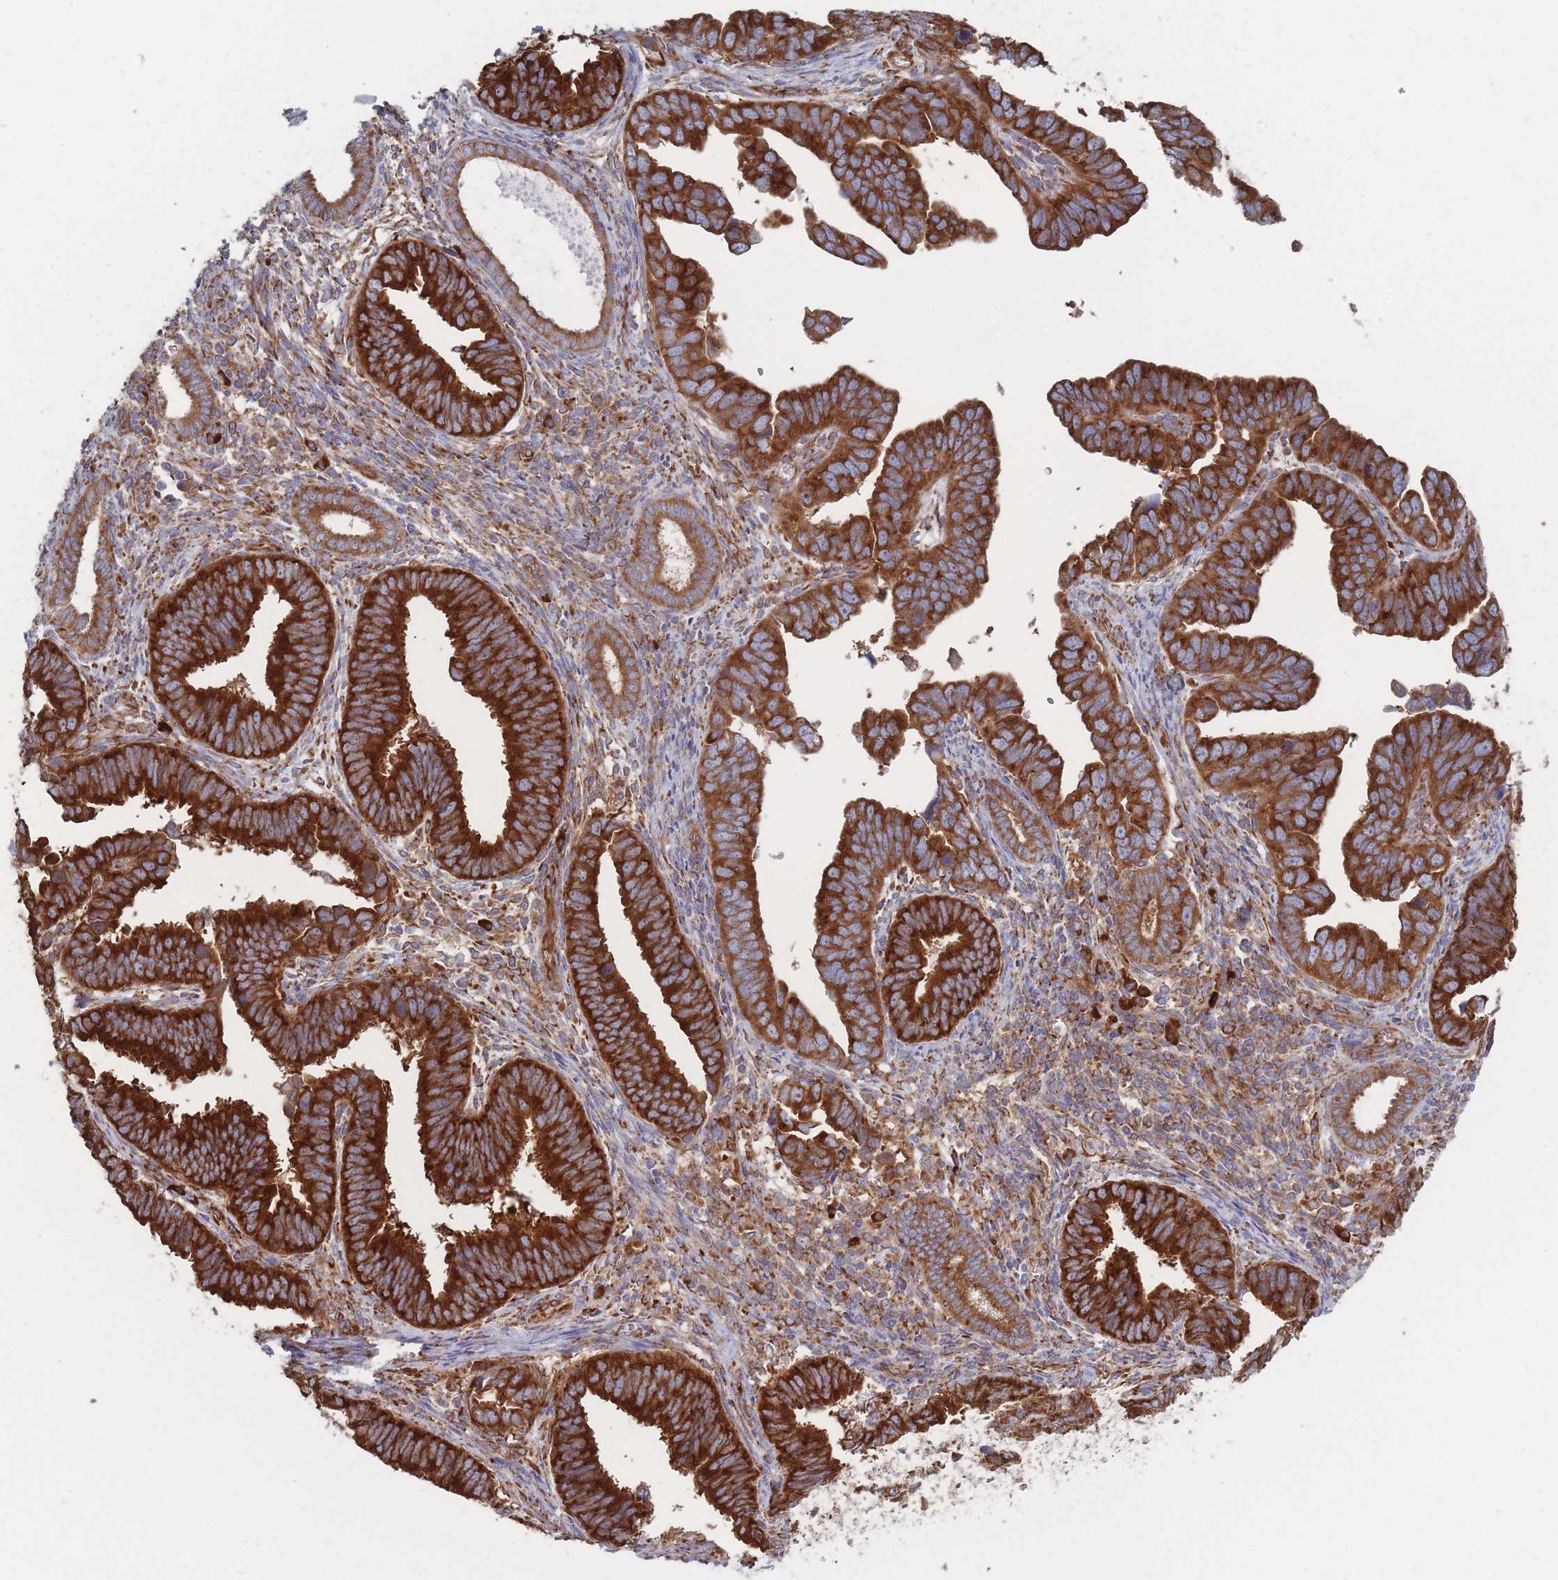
{"staining": {"intensity": "strong", "quantity": ">75%", "location": "cytoplasmic/membranous"}, "tissue": "endometrial cancer", "cell_type": "Tumor cells", "image_type": "cancer", "snomed": [{"axis": "morphology", "description": "Adenocarcinoma, NOS"}, {"axis": "topography", "description": "Endometrium"}], "caption": "Endometrial adenocarcinoma stained with a protein marker displays strong staining in tumor cells.", "gene": "EEF1B2", "patient": {"sex": "female", "age": 75}}